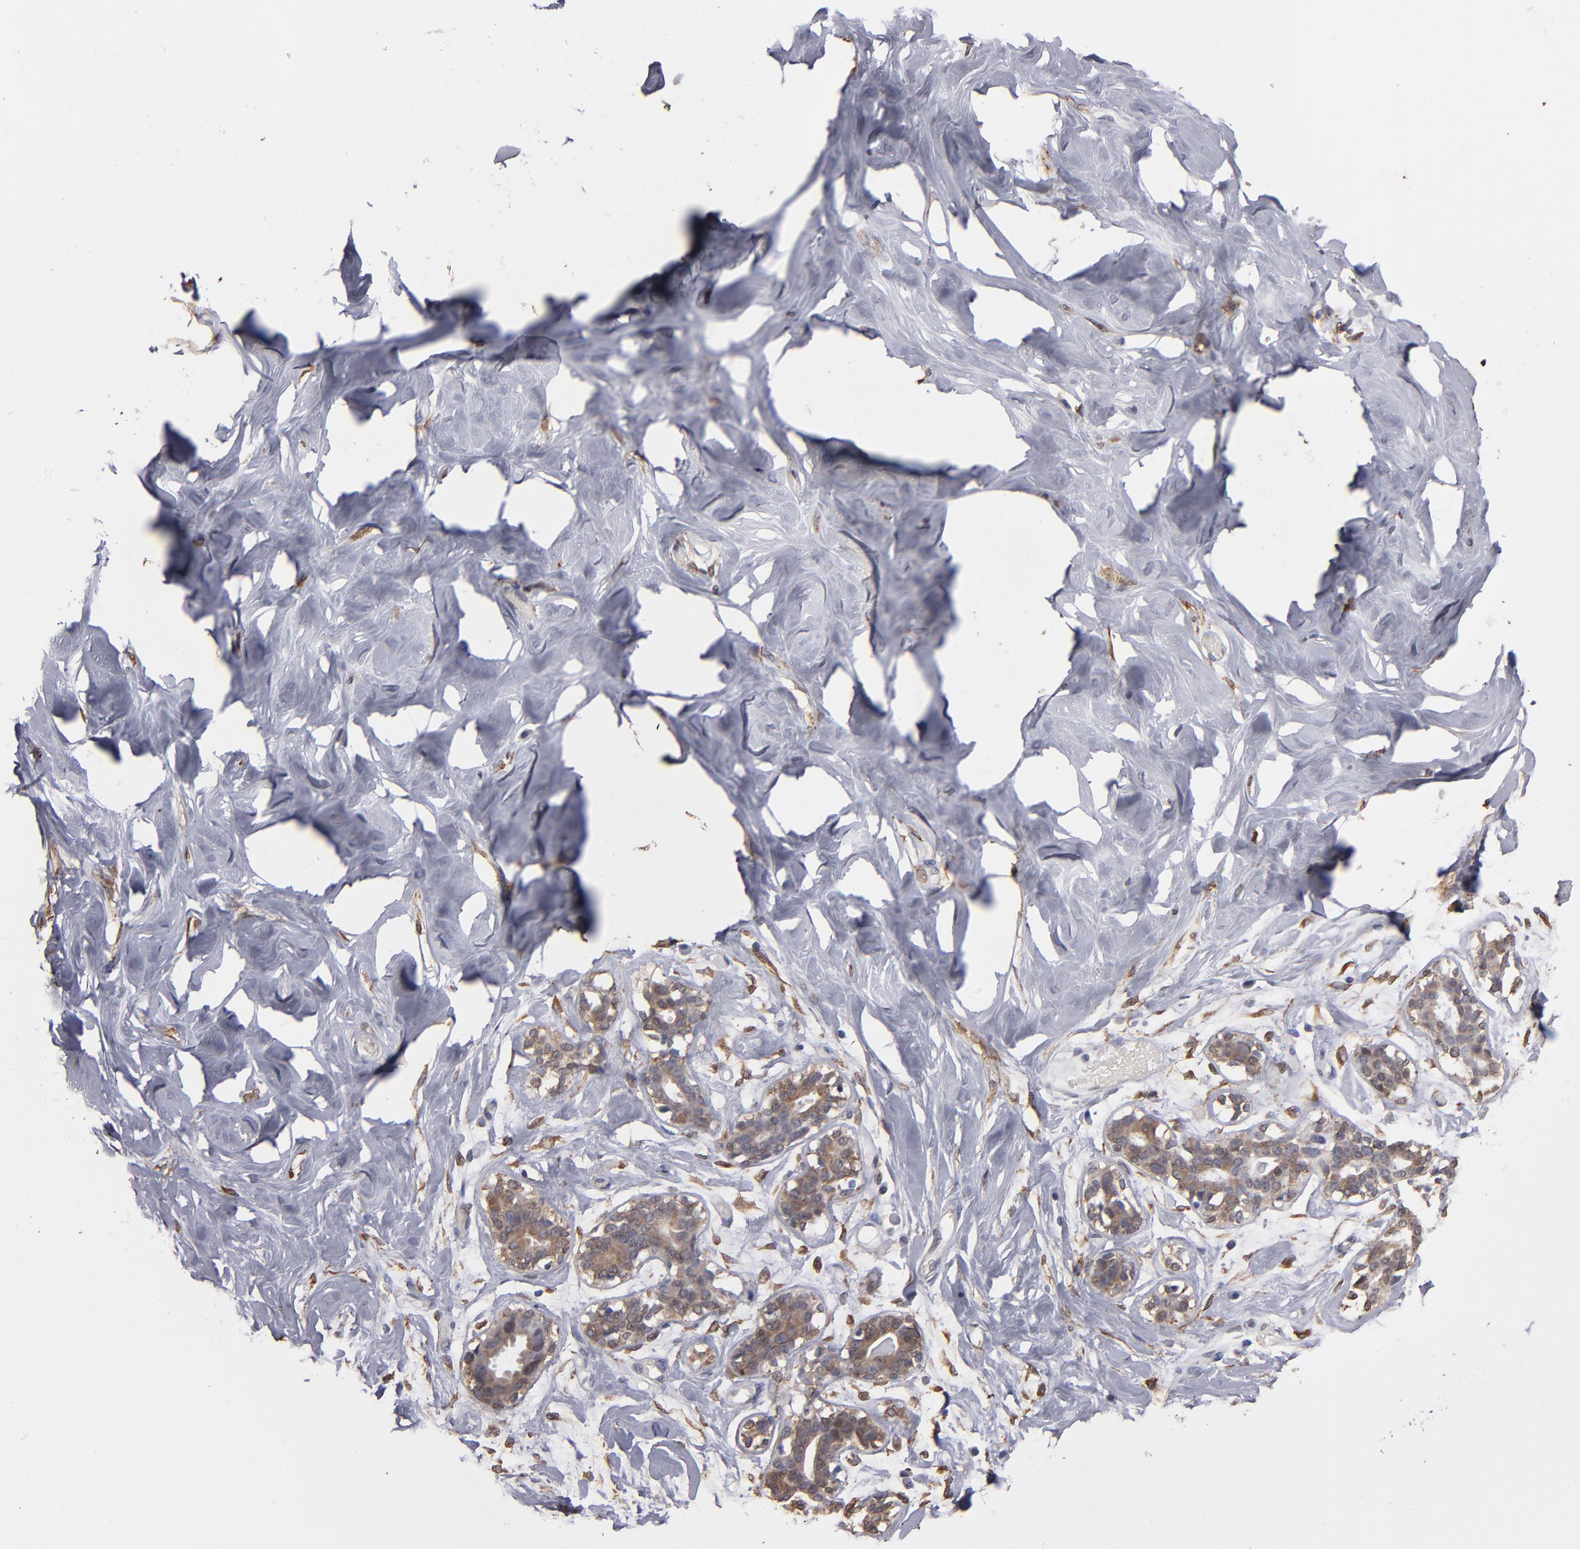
{"staining": {"intensity": "moderate", "quantity": "25%-75%", "location": "cytoplasmic/membranous"}, "tissue": "breast", "cell_type": "Adipocytes", "image_type": "normal", "snomed": [{"axis": "morphology", "description": "Normal tissue, NOS"}, {"axis": "topography", "description": "Breast"}, {"axis": "topography", "description": "Soft tissue"}], "caption": "Adipocytes exhibit moderate cytoplasmic/membranous positivity in approximately 25%-75% of cells in benign breast. The staining is performed using DAB brown chromogen to label protein expression. The nuclei are counter-stained blue using hematoxylin.", "gene": "PGRMC1", "patient": {"sex": "female", "age": 25}}